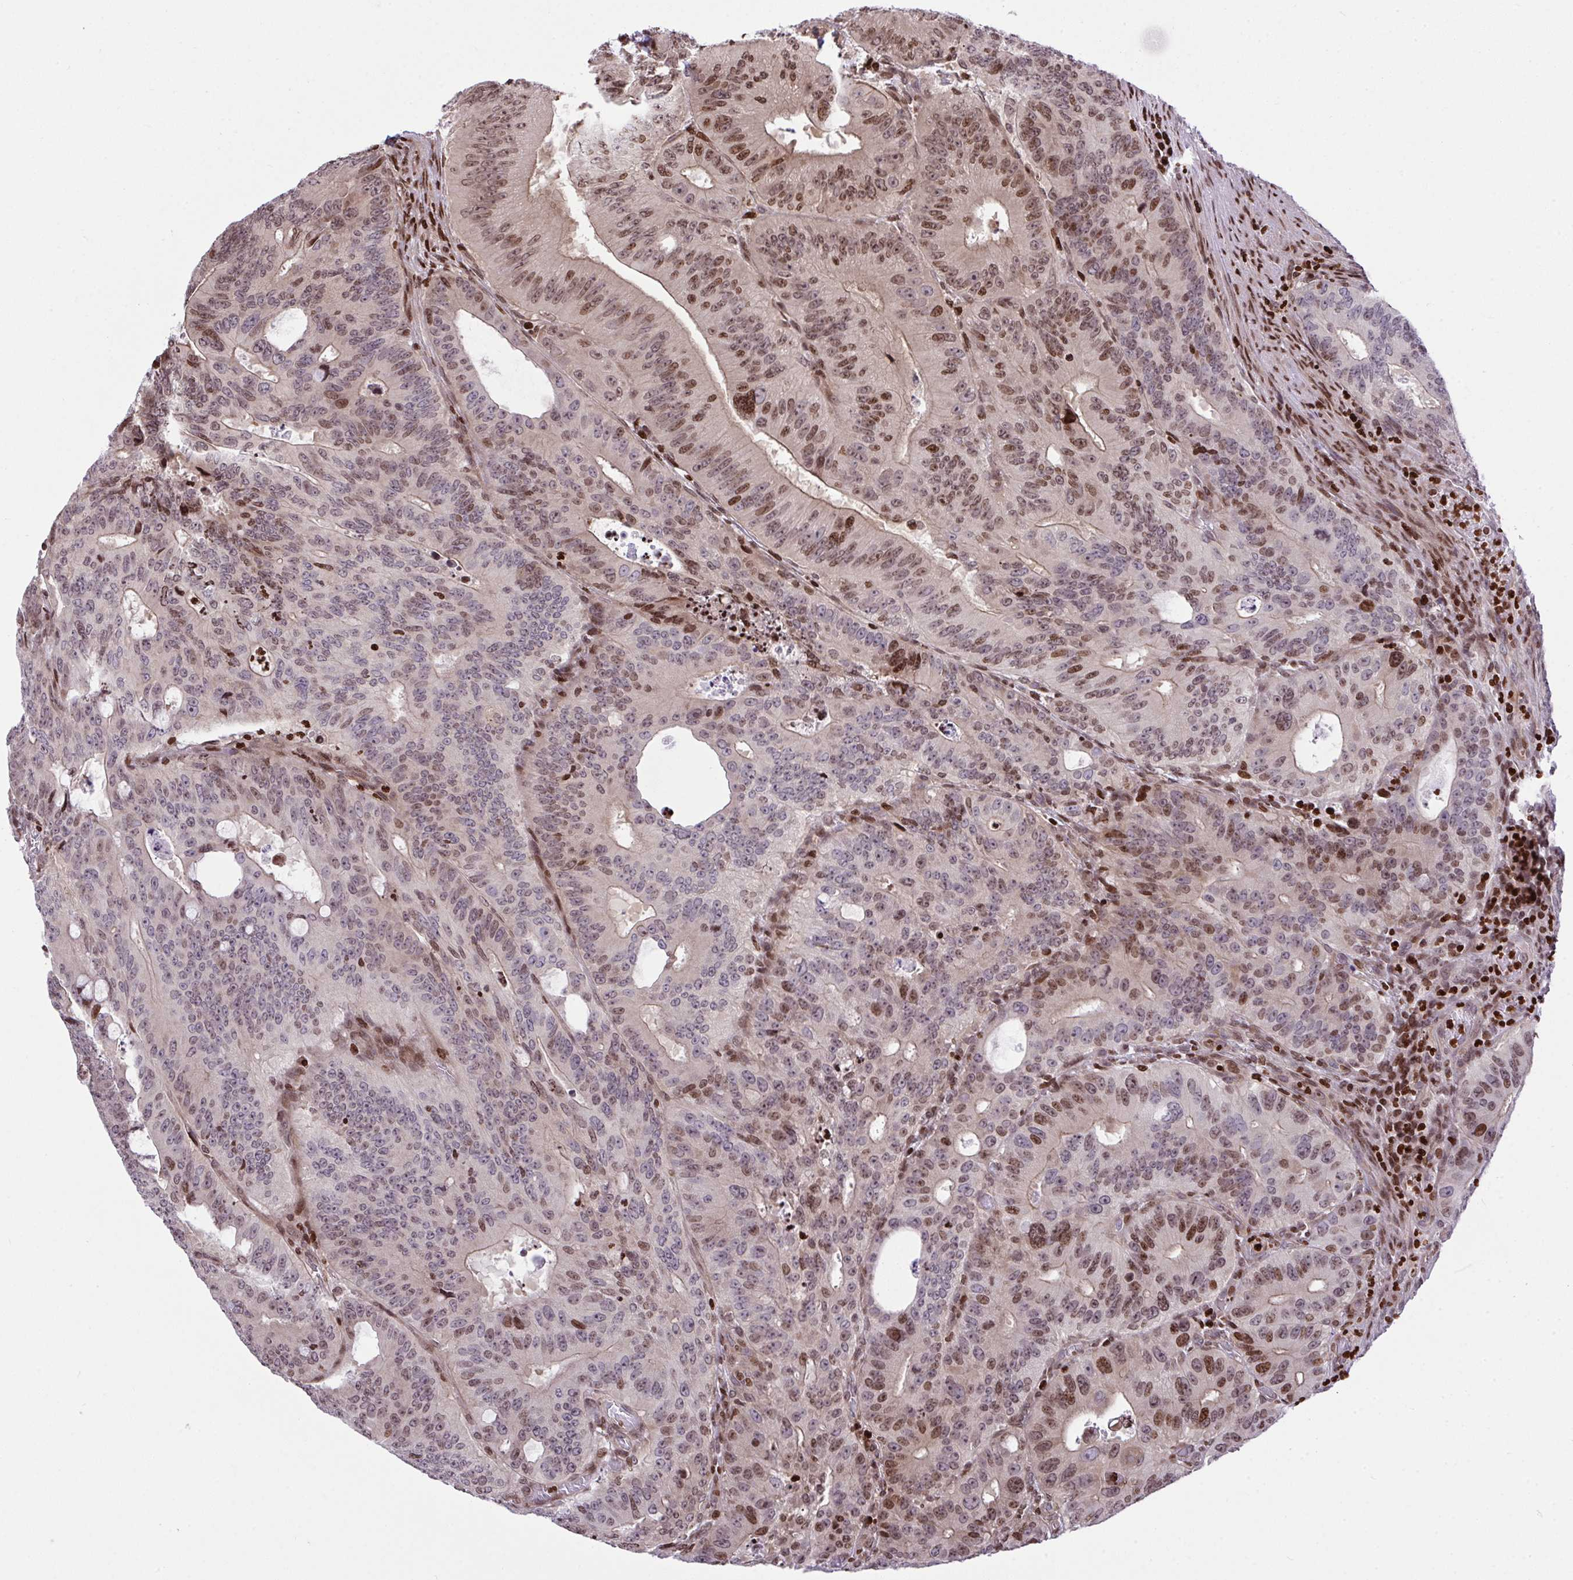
{"staining": {"intensity": "moderate", "quantity": "25%-75%", "location": "nuclear"}, "tissue": "colorectal cancer", "cell_type": "Tumor cells", "image_type": "cancer", "snomed": [{"axis": "morphology", "description": "Adenocarcinoma, NOS"}, {"axis": "topography", "description": "Colon"}], "caption": "High-power microscopy captured an immunohistochemistry micrograph of adenocarcinoma (colorectal), revealing moderate nuclear expression in approximately 25%-75% of tumor cells. The protein of interest is stained brown, and the nuclei are stained in blue (DAB (3,3'-diaminobenzidine) IHC with brightfield microscopy, high magnification).", "gene": "RAPGEF5", "patient": {"sex": "male", "age": 62}}